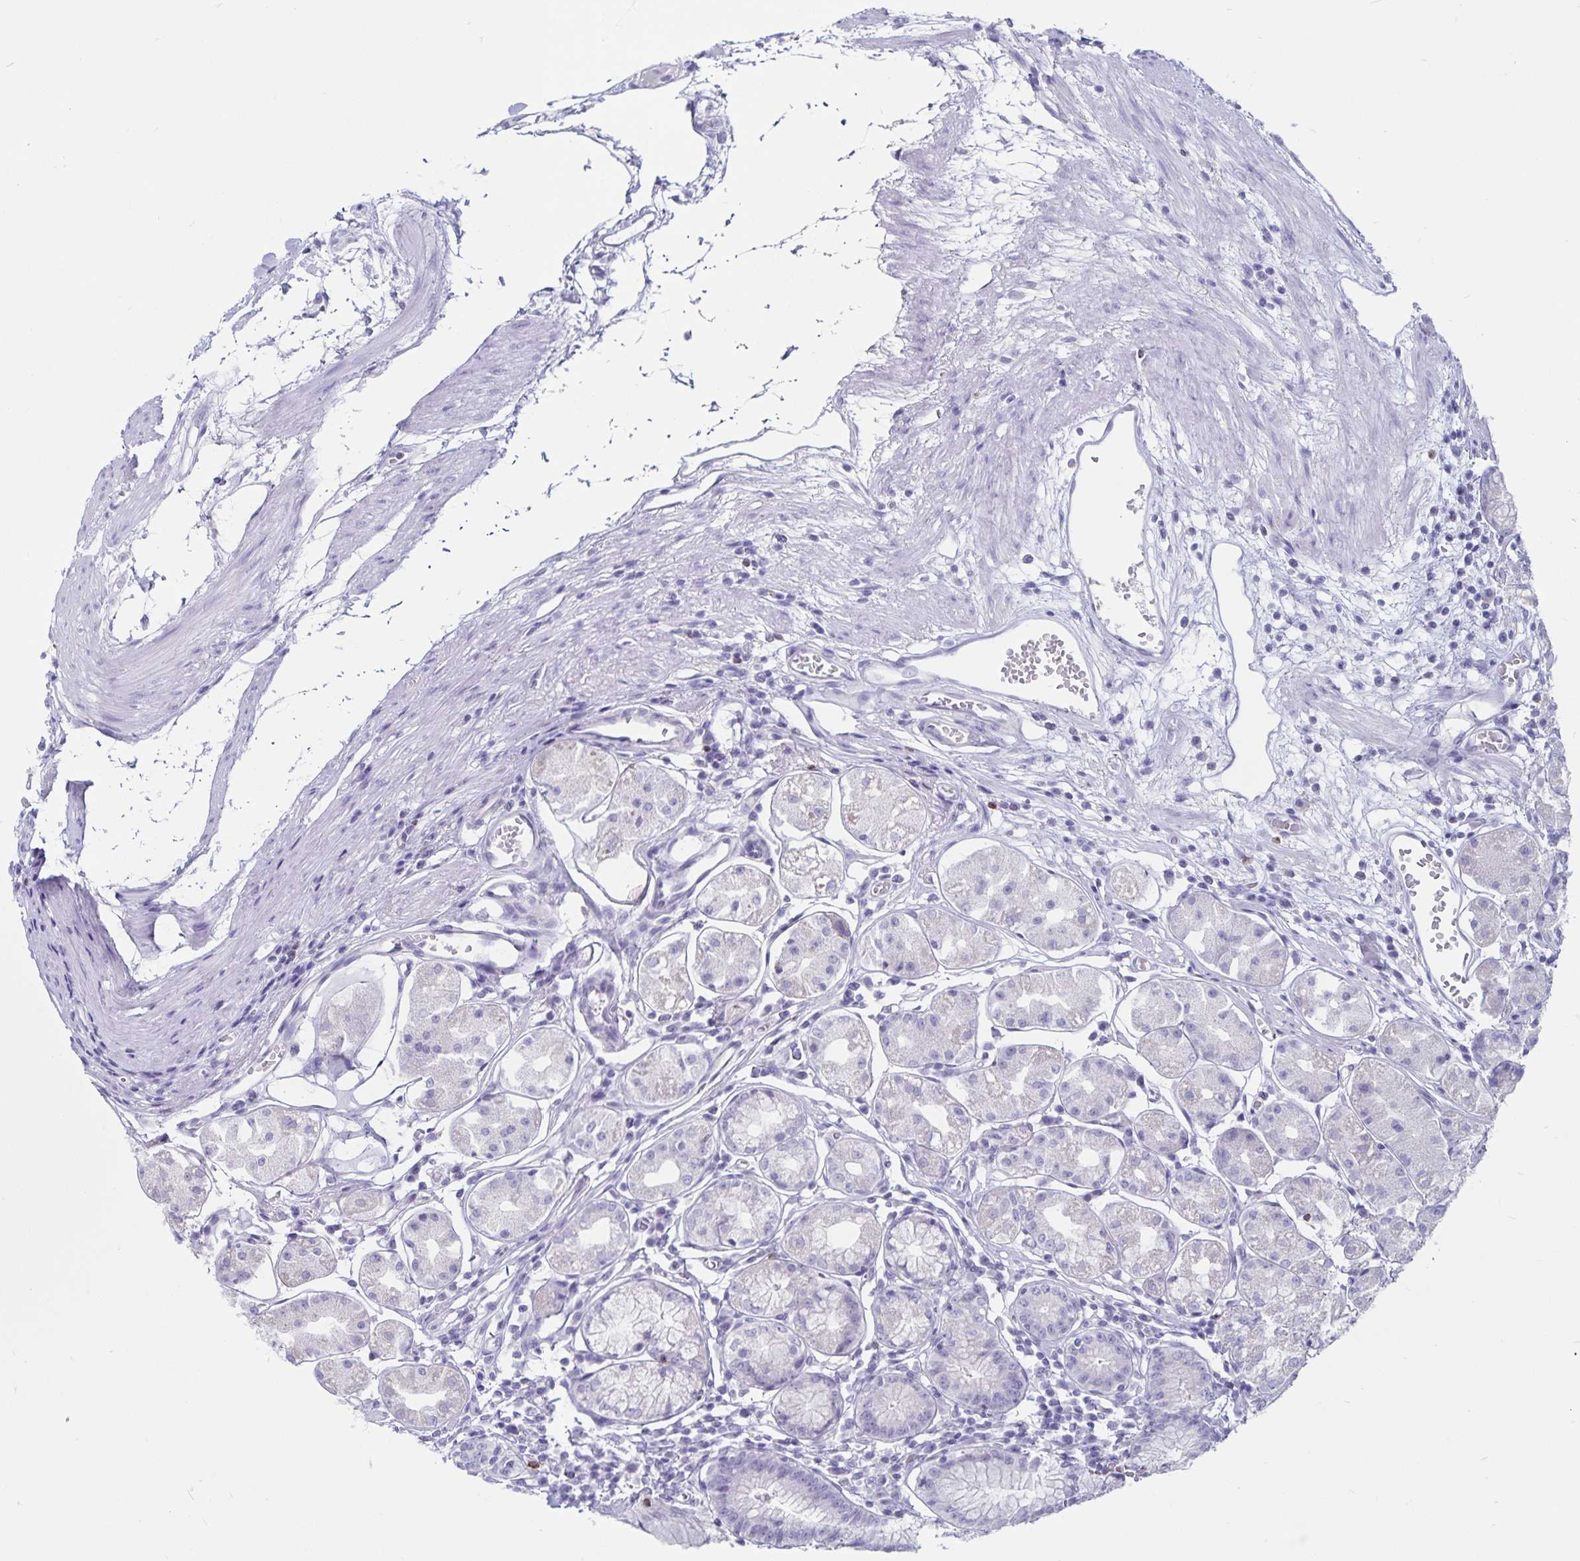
{"staining": {"intensity": "negative", "quantity": "none", "location": "none"}, "tissue": "stomach", "cell_type": "Glandular cells", "image_type": "normal", "snomed": [{"axis": "morphology", "description": "Normal tissue, NOS"}, {"axis": "topography", "description": "Stomach"}], "caption": "DAB (3,3'-diaminobenzidine) immunohistochemical staining of benign stomach displays no significant expression in glandular cells.", "gene": "GNLY", "patient": {"sex": "male", "age": 55}}